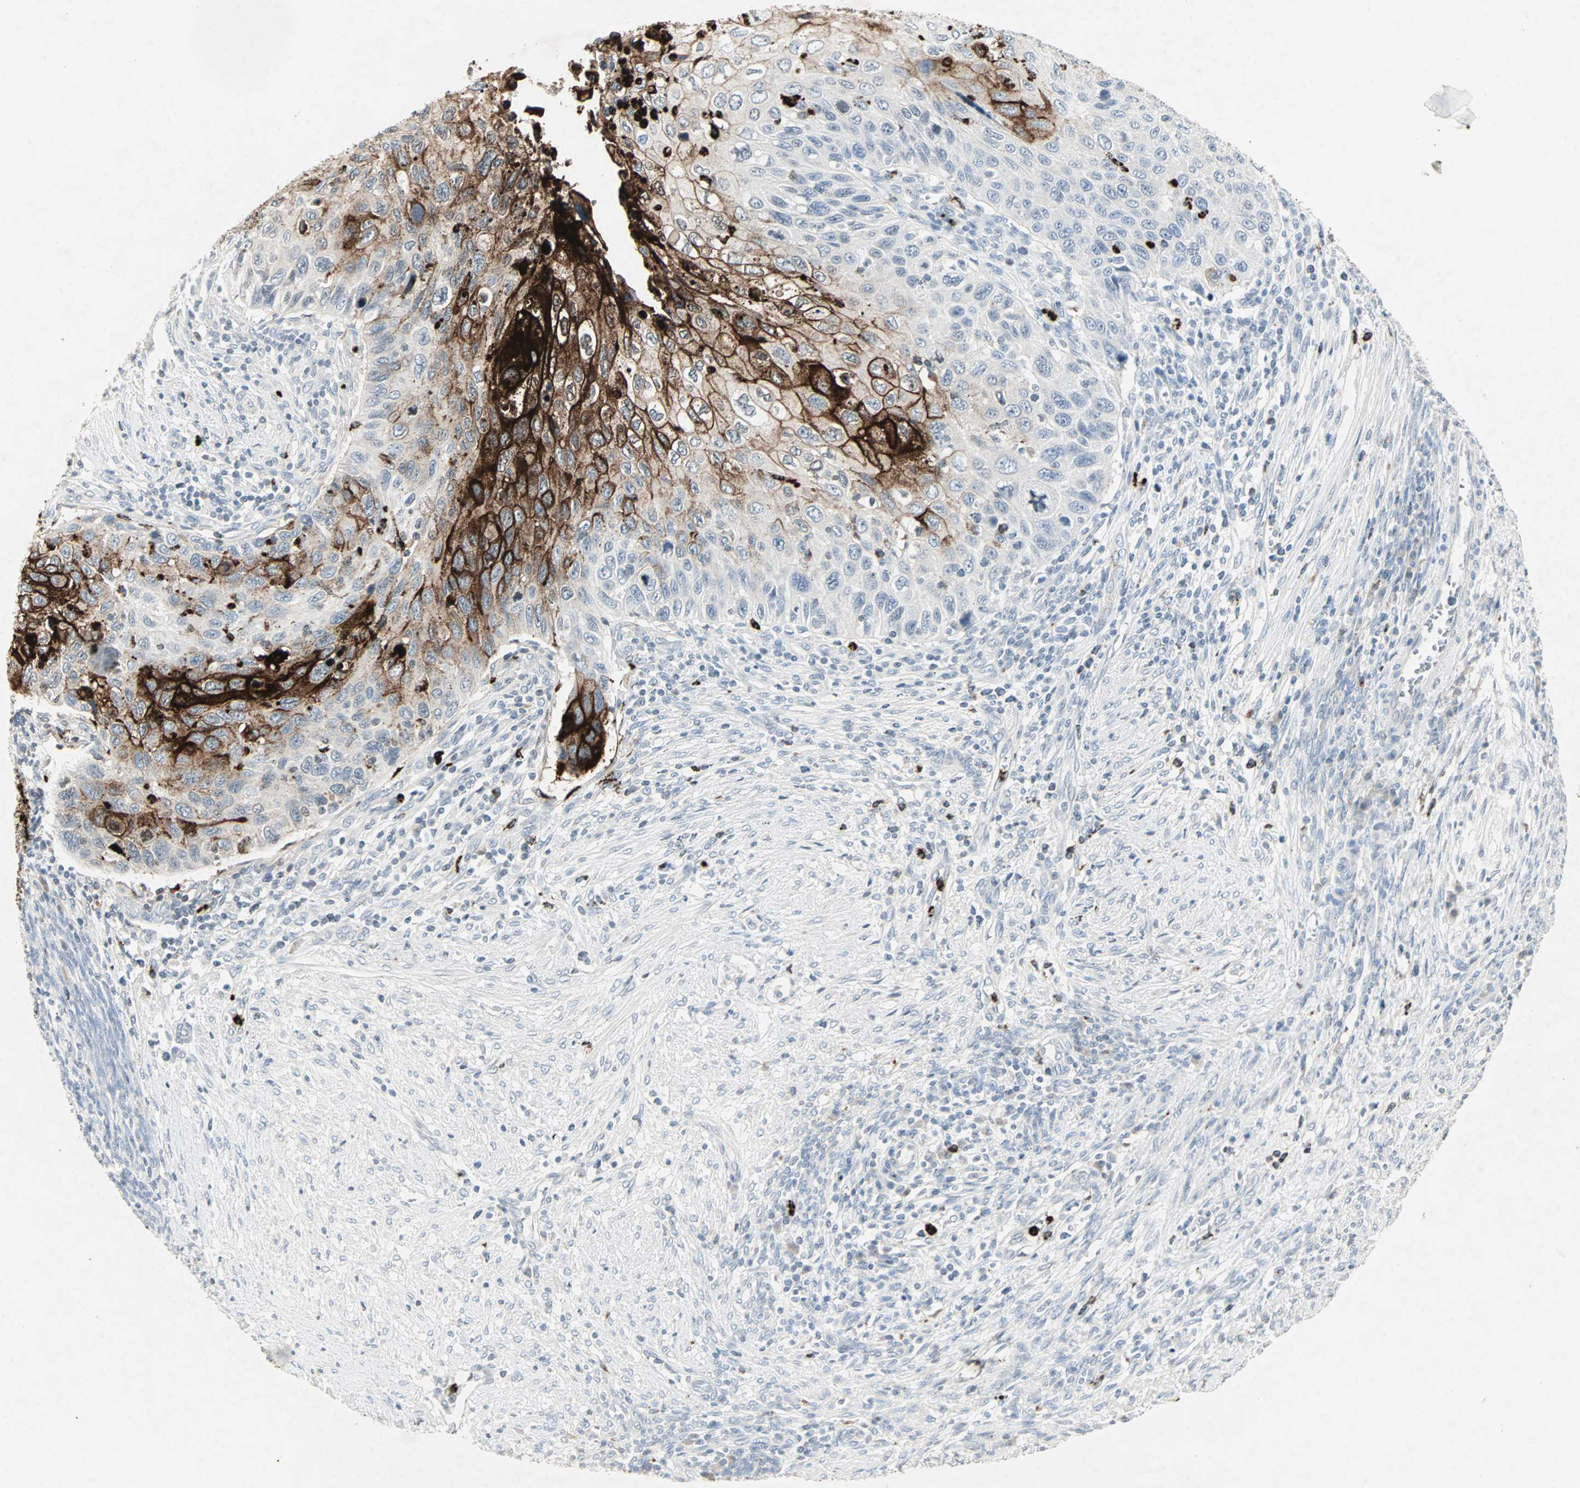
{"staining": {"intensity": "strong", "quantity": "25%-75%", "location": "cytoplasmic/membranous"}, "tissue": "cervical cancer", "cell_type": "Tumor cells", "image_type": "cancer", "snomed": [{"axis": "morphology", "description": "Squamous cell carcinoma, NOS"}, {"axis": "topography", "description": "Cervix"}], "caption": "Immunohistochemical staining of human cervical cancer (squamous cell carcinoma) demonstrates strong cytoplasmic/membranous protein expression in approximately 25%-75% of tumor cells.", "gene": "CEACAM6", "patient": {"sex": "female", "age": 70}}